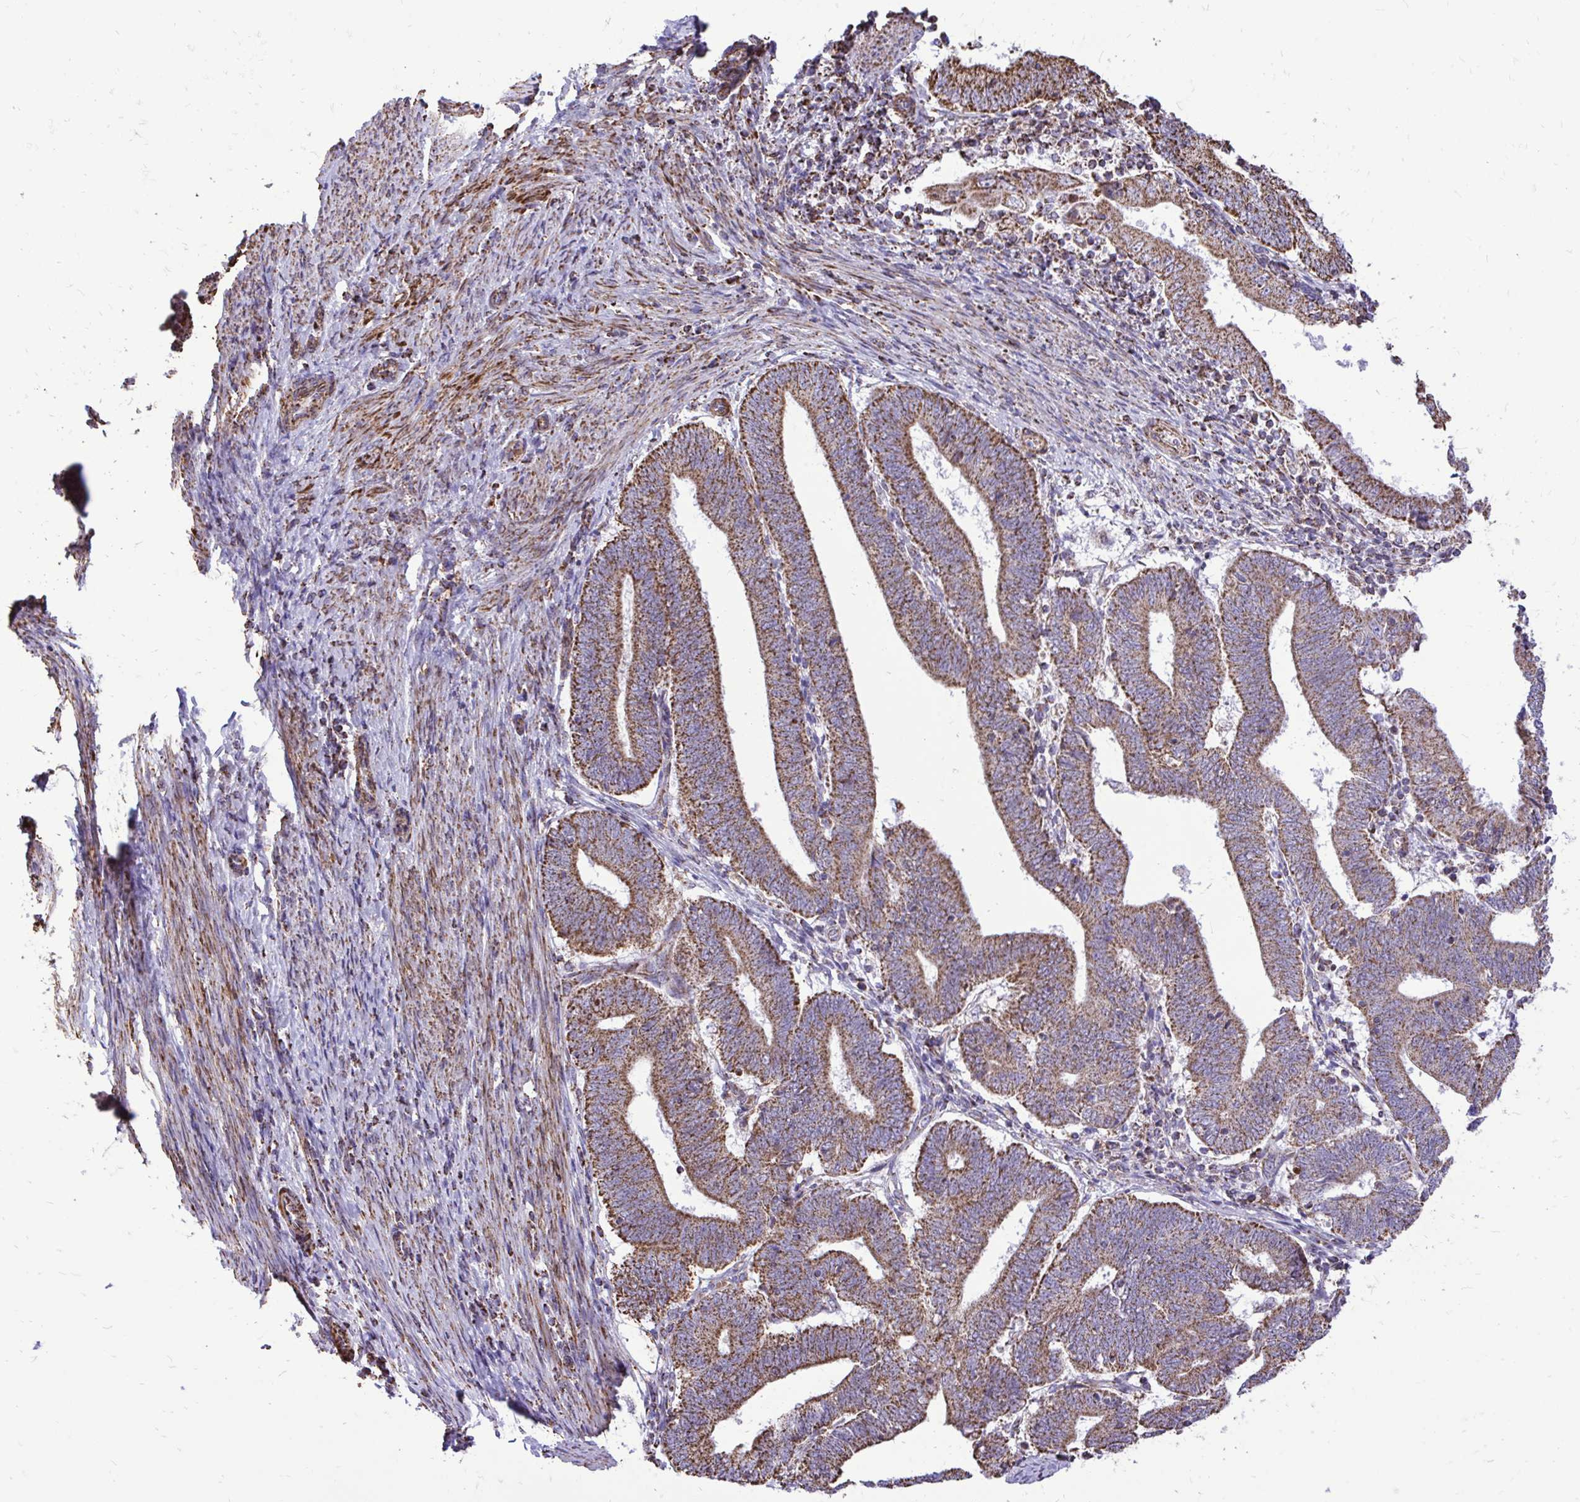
{"staining": {"intensity": "moderate", "quantity": ">75%", "location": "cytoplasmic/membranous"}, "tissue": "endometrial cancer", "cell_type": "Tumor cells", "image_type": "cancer", "snomed": [{"axis": "morphology", "description": "Adenocarcinoma, NOS"}, {"axis": "topography", "description": "Endometrium"}], "caption": "An IHC photomicrograph of neoplastic tissue is shown. Protein staining in brown labels moderate cytoplasmic/membranous positivity in endometrial cancer (adenocarcinoma) within tumor cells.", "gene": "UBE2C", "patient": {"sex": "female", "age": 70}}